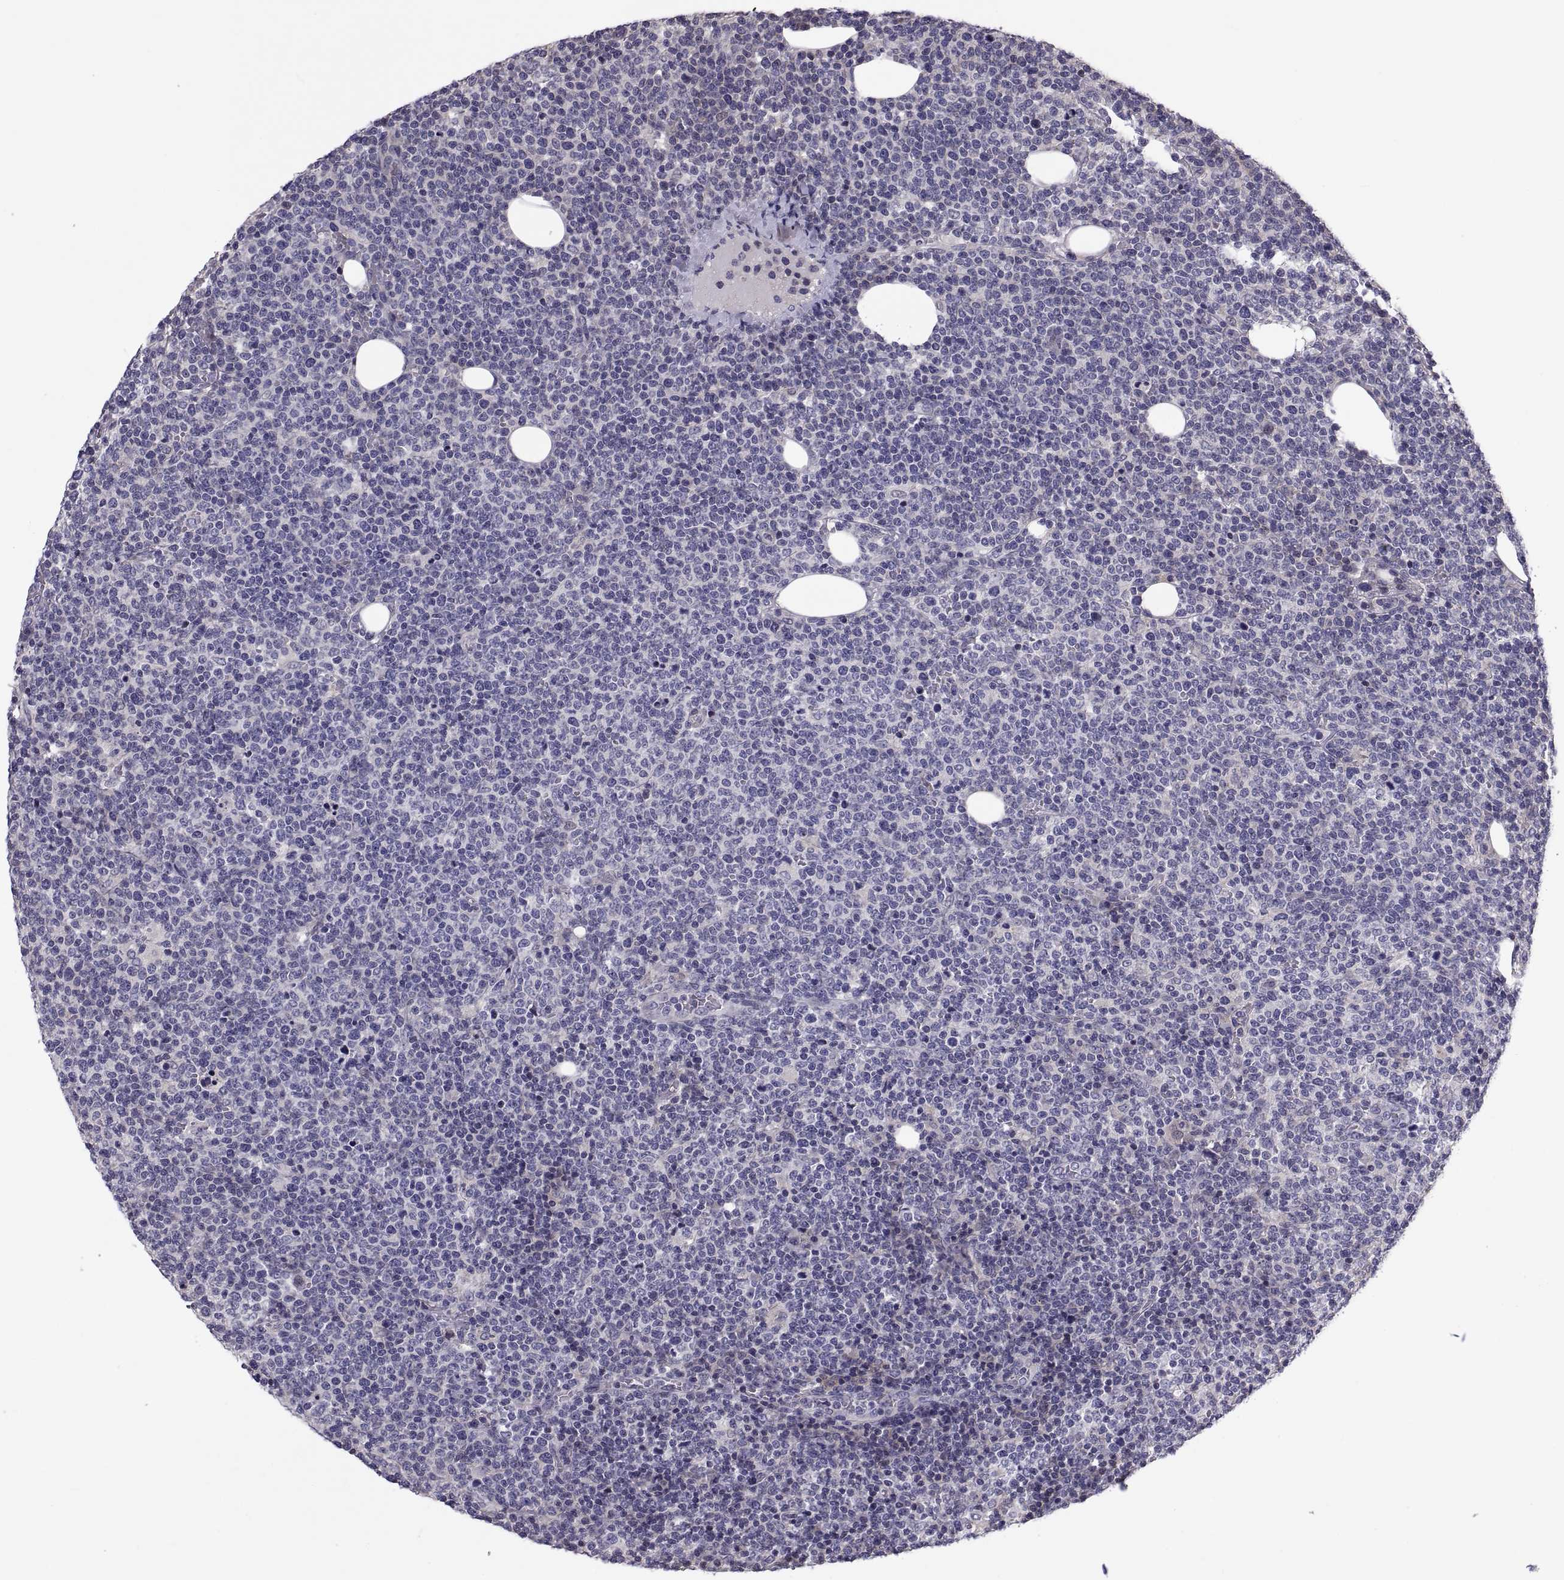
{"staining": {"intensity": "negative", "quantity": "none", "location": "none"}, "tissue": "lymphoma", "cell_type": "Tumor cells", "image_type": "cancer", "snomed": [{"axis": "morphology", "description": "Malignant lymphoma, non-Hodgkin's type, High grade"}, {"axis": "topography", "description": "Lymph node"}], "caption": "Image shows no protein staining in tumor cells of high-grade malignant lymphoma, non-Hodgkin's type tissue.", "gene": "ANO1", "patient": {"sex": "male", "age": 61}}